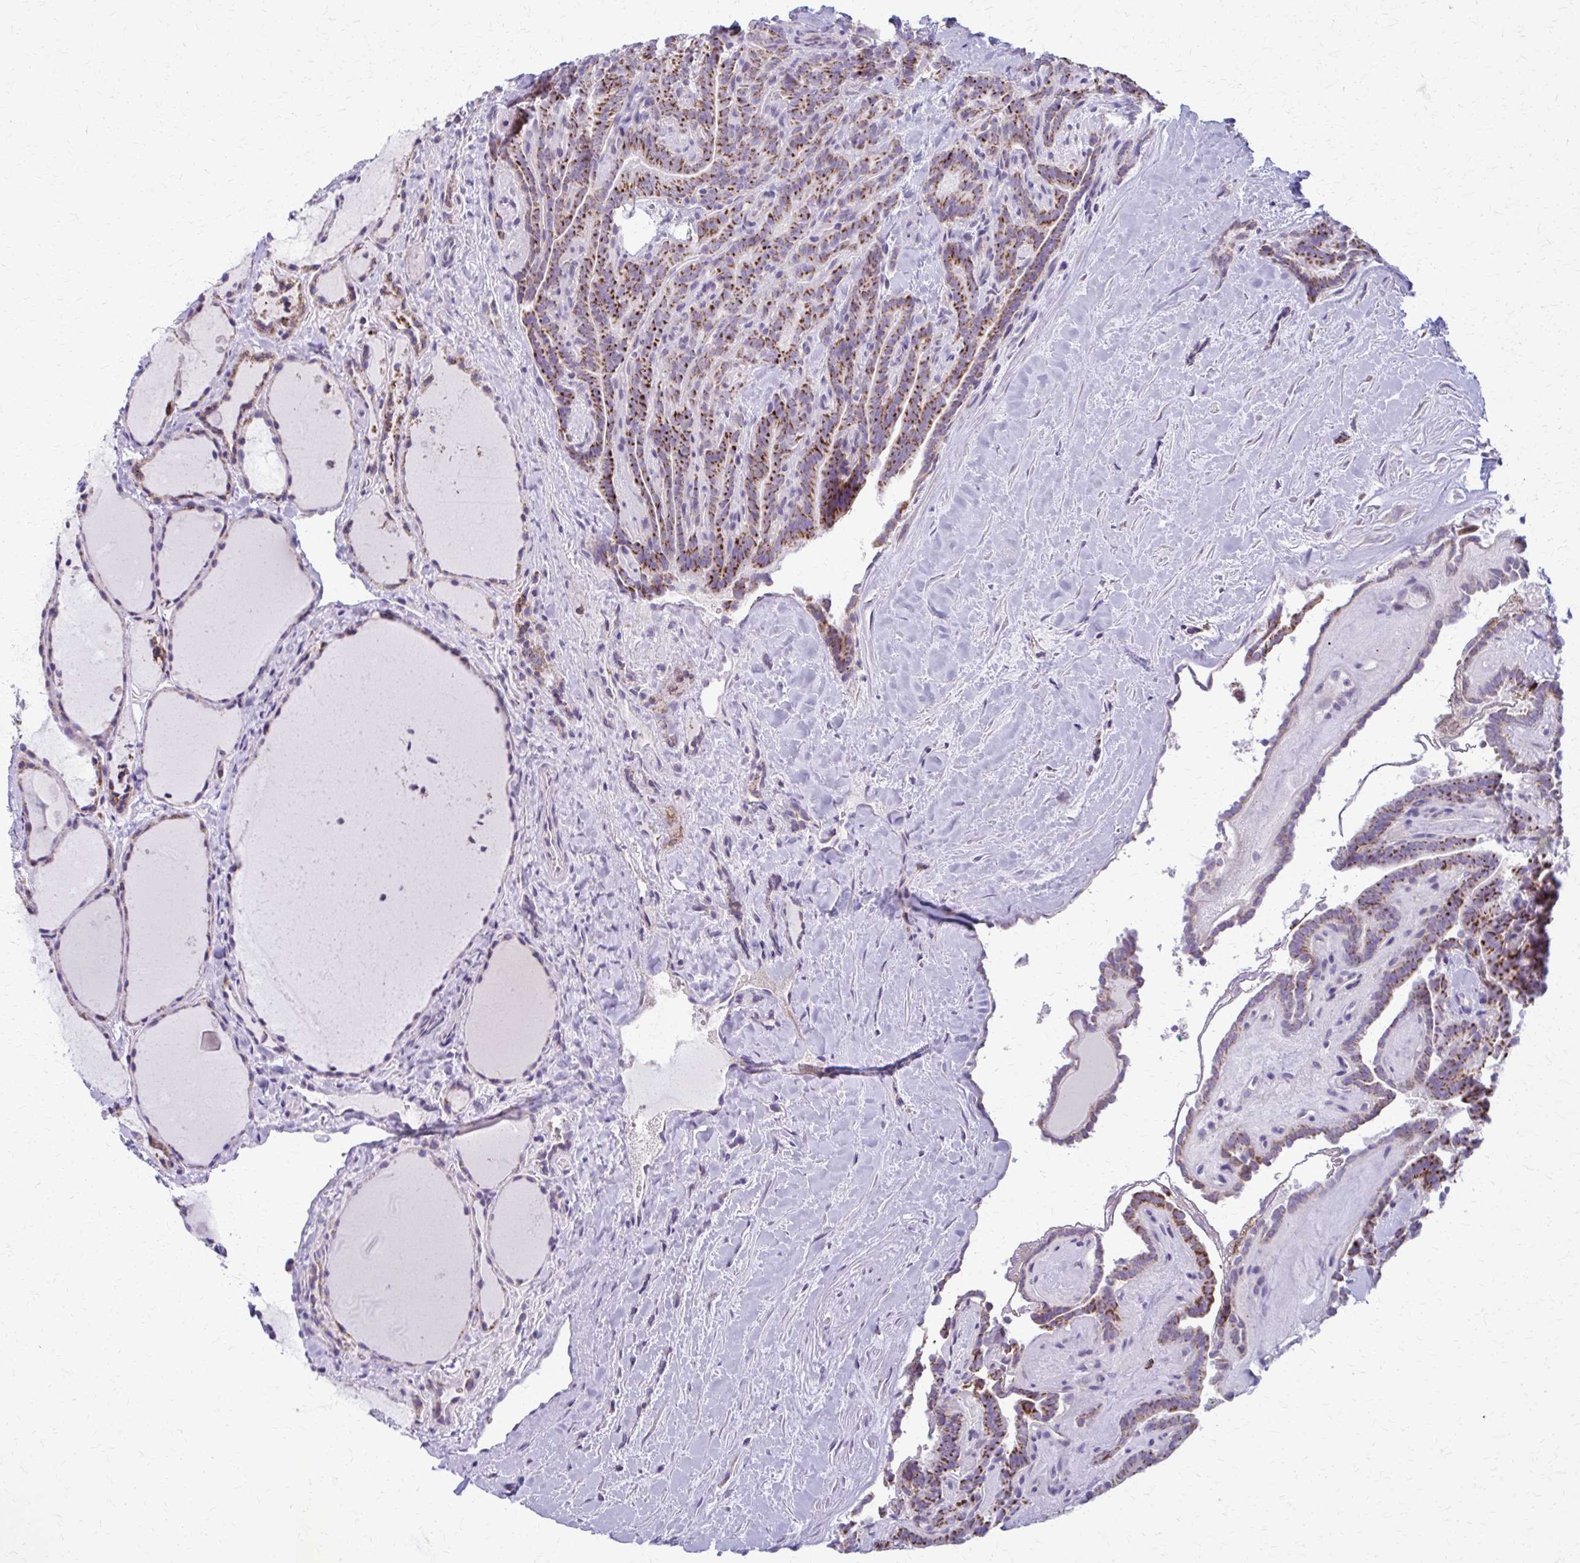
{"staining": {"intensity": "moderate", "quantity": ">75%", "location": "cytoplasmic/membranous"}, "tissue": "thyroid cancer", "cell_type": "Tumor cells", "image_type": "cancer", "snomed": [{"axis": "morphology", "description": "Papillary adenocarcinoma, NOS"}, {"axis": "topography", "description": "Thyroid gland"}], "caption": "Immunohistochemistry of thyroid cancer exhibits medium levels of moderate cytoplasmic/membranous staining in approximately >75% of tumor cells. (DAB (3,3'-diaminobenzidine) IHC, brown staining for protein, blue staining for nuclei).", "gene": "TVP23A", "patient": {"sex": "female", "age": 21}}